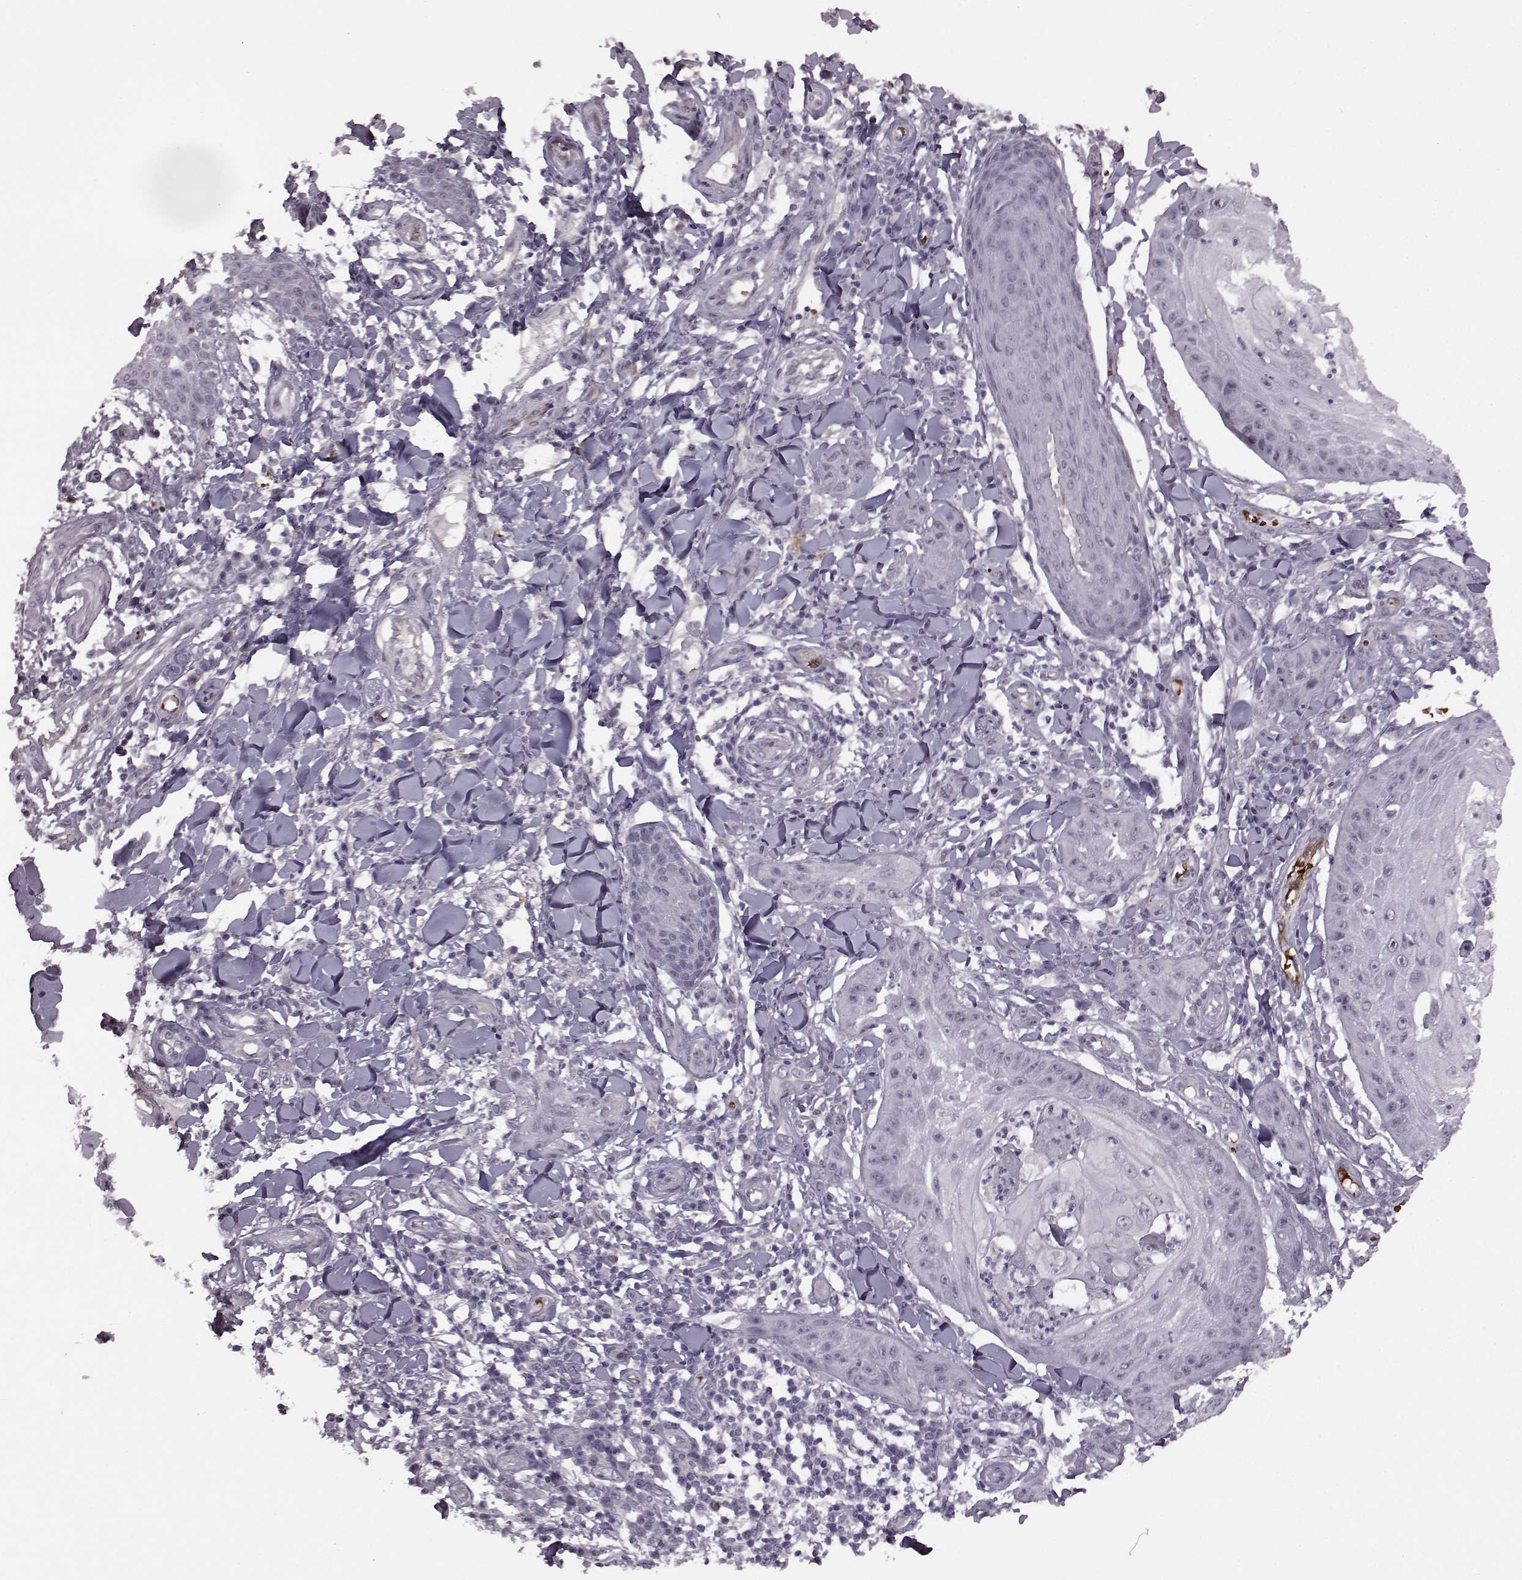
{"staining": {"intensity": "negative", "quantity": "none", "location": "none"}, "tissue": "skin cancer", "cell_type": "Tumor cells", "image_type": "cancer", "snomed": [{"axis": "morphology", "description": "Squamous cell carcinoma, NOS"}, {"axis": "topography", "description": "Skin"}], "caption": "The histopathology image reveals no staining of tumor cells in squamous cell carcinoma (skin). (Stains: DAB (3,3'-diaminobenzidine) immunohistochemistry with hematoxylin counter stain, Microscopy: brightfield microscopy at high magnification).", "gene": "PROP1", "patient": {"sex": "male", "age": 70}}